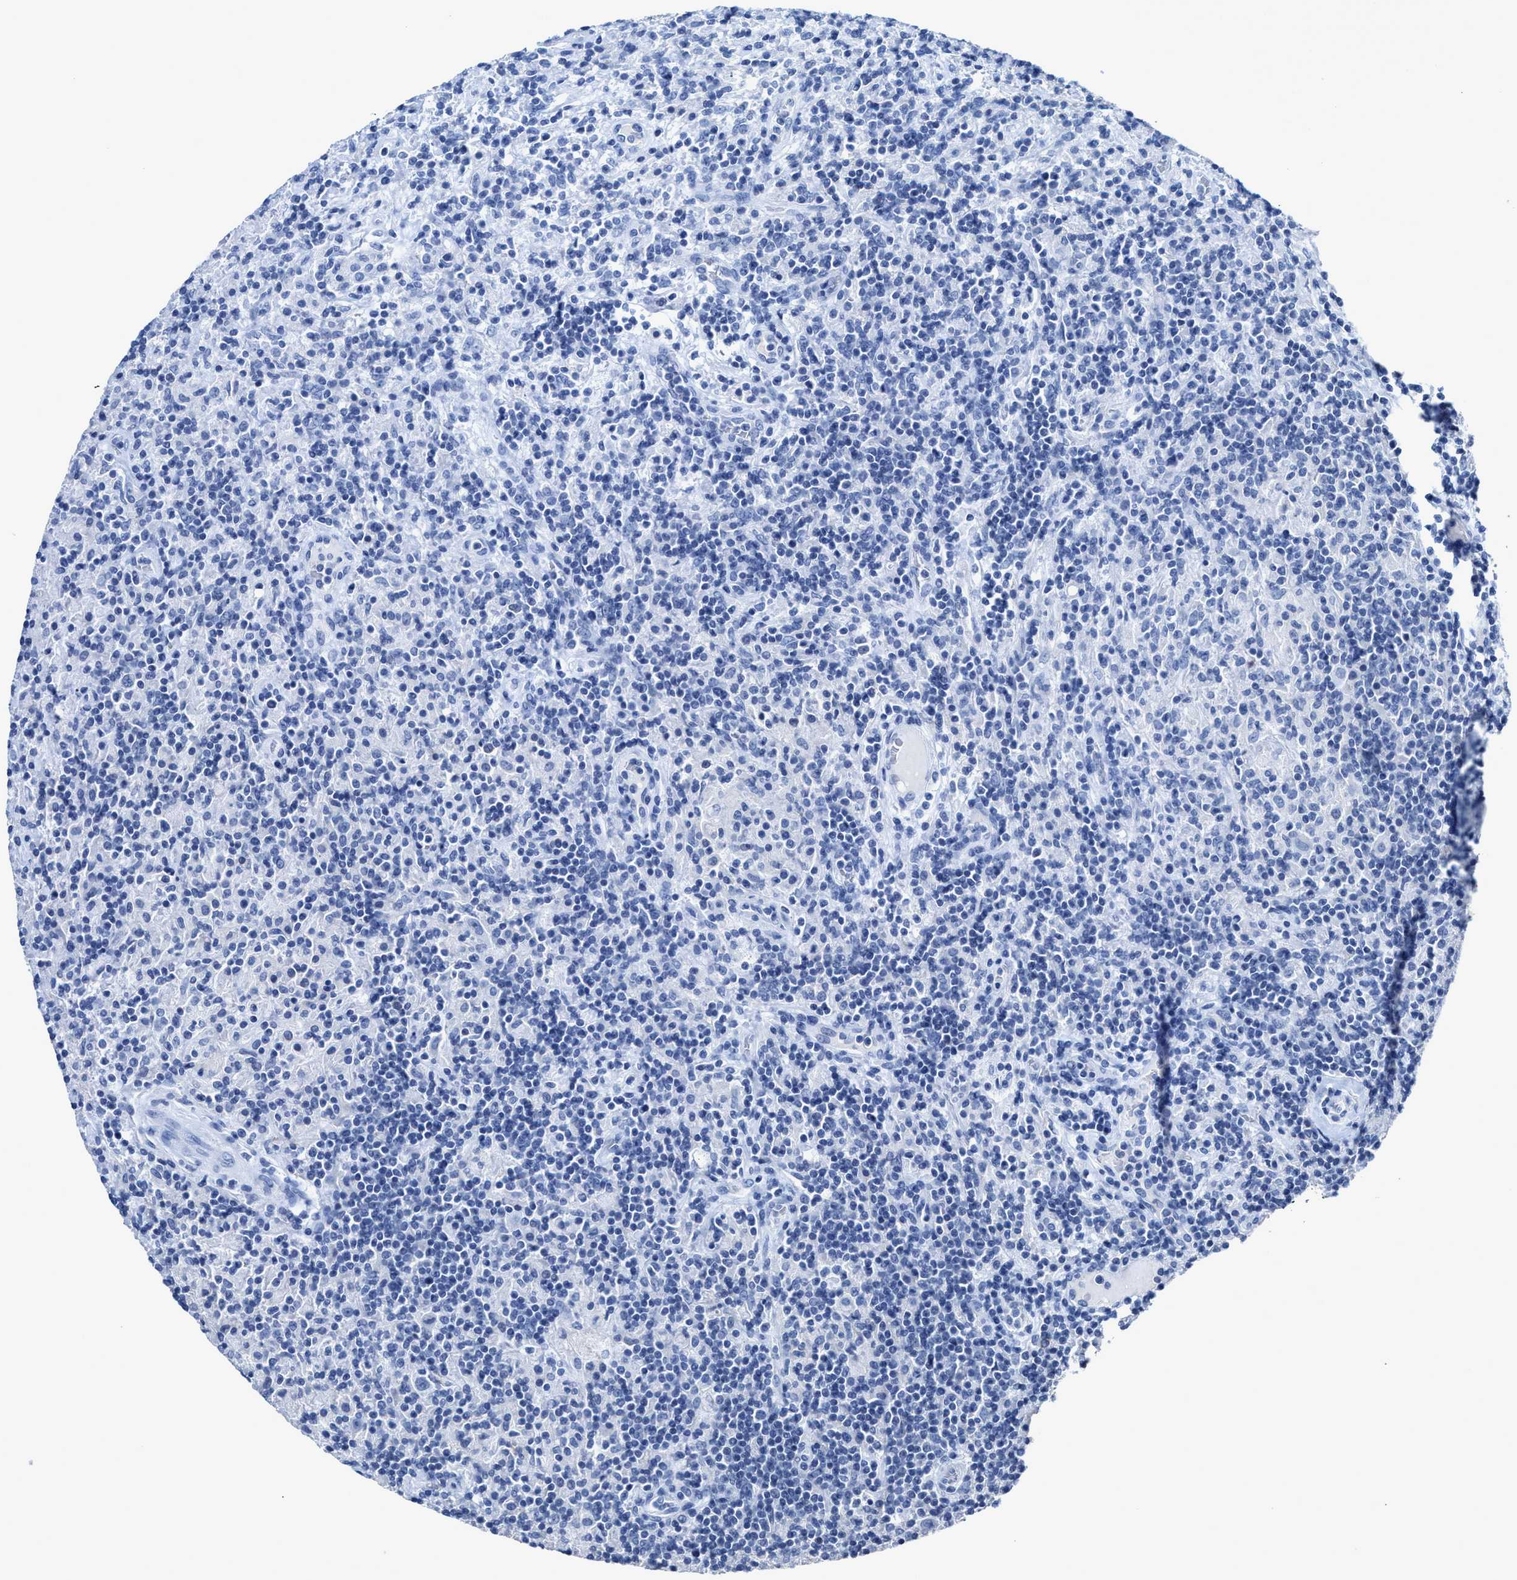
{"staining": {"intensity": "negative", "quantity": "none", "location": "none"}, "tissue": "lymphoma", "cell_type": "Tumor cells", "image_type": "cancer", "snomed": [{"axis": "morphology", "description": "Hodgkin's disease, NOS"}, {"axis": "topography", "description": "Lymph node"}], "caption": "High magnification brightfield microscopy of lymphoma stained with DAB (3,3'-diaminobenzidine) (brown) and counterstained with hematoxylin (blue): tumor cells show no significant positivity. (DAB (3,3'-diaminobenzidine) immunohistochemistry (IHC) visualized using brightfield microscopy, high magnification).", "gene": "CEACAM5", "patient": {"sex": "male", "age": 70}}